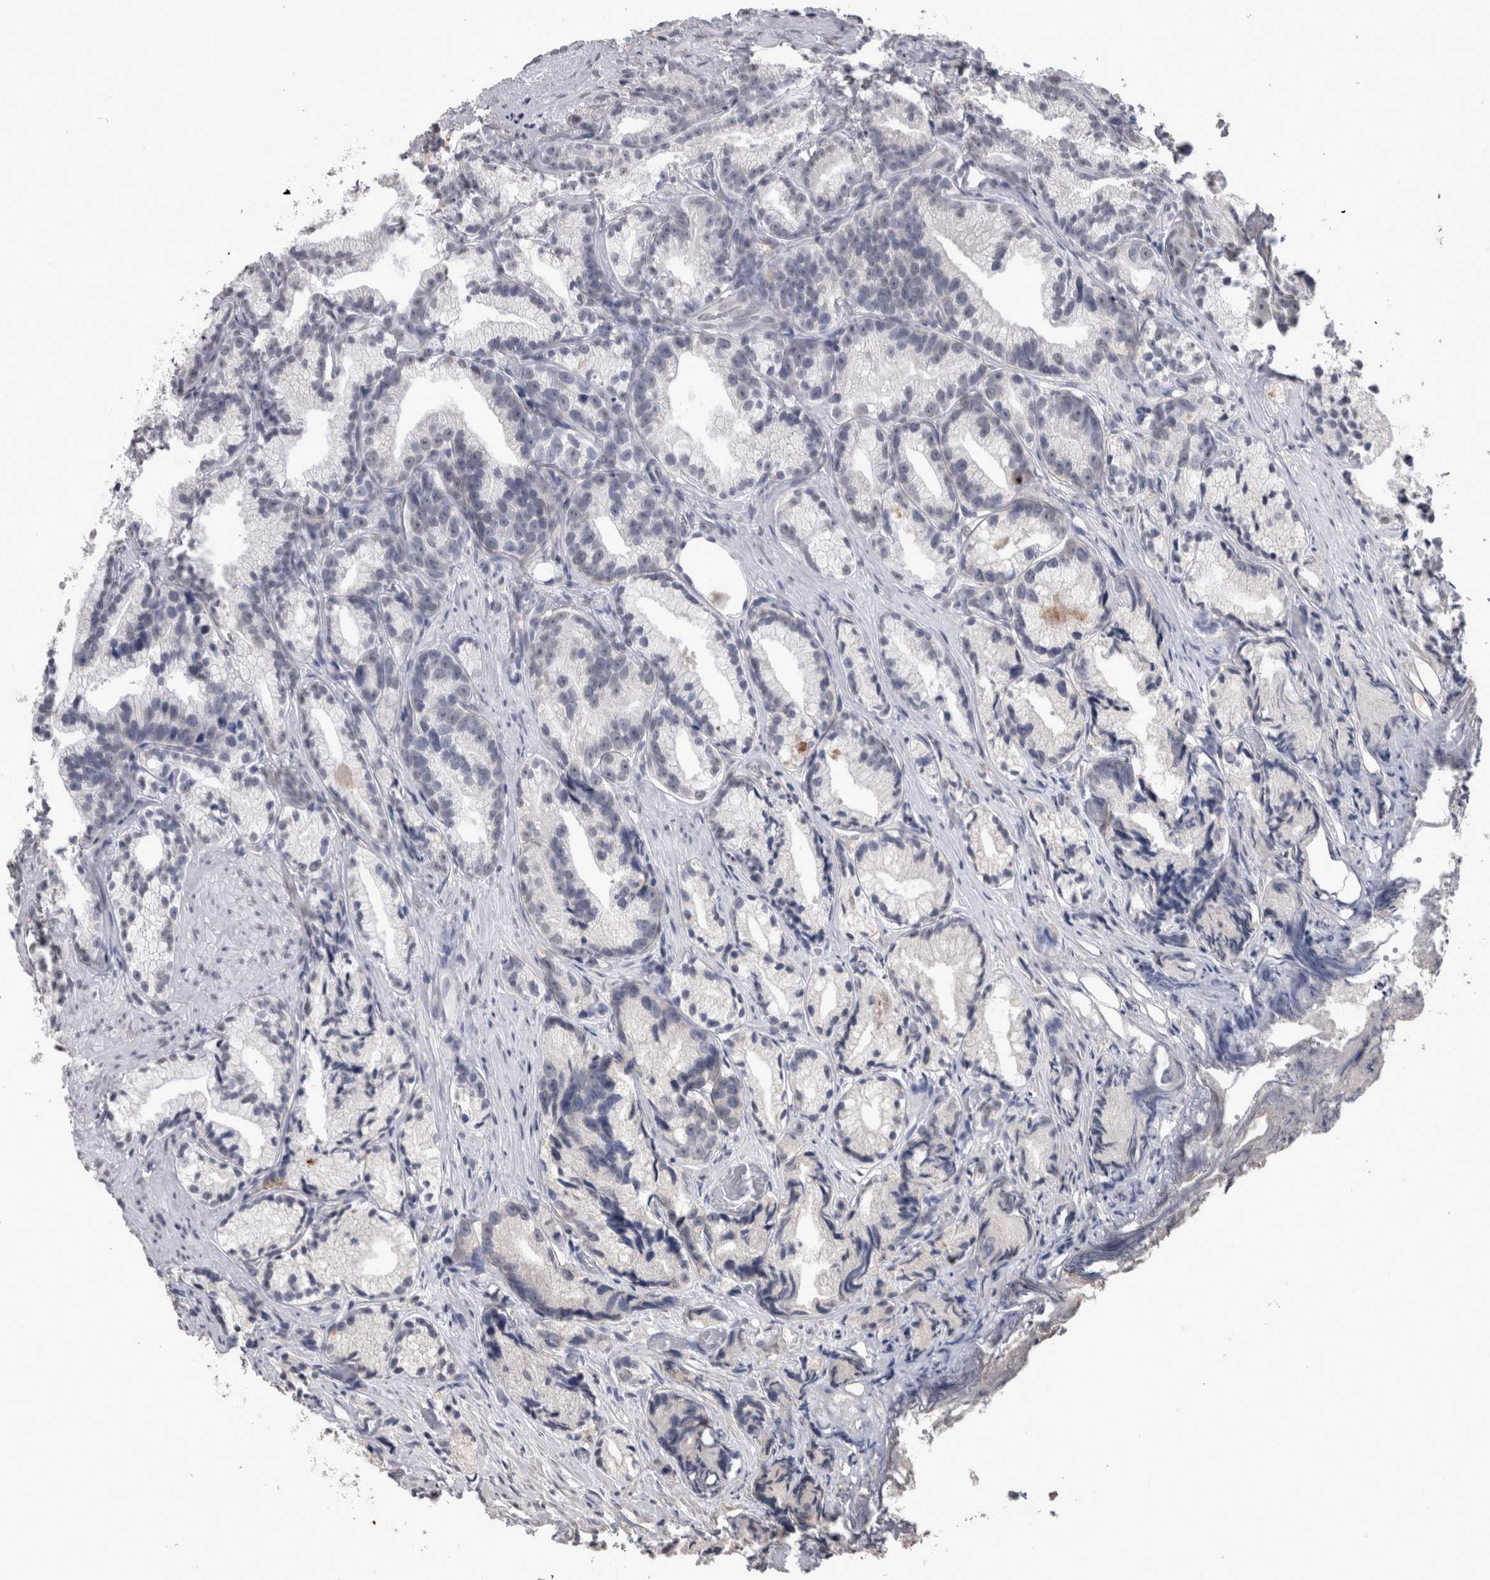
{"staining": {"intensity": "negative", "quantity": "none", "location": "none"}, "tissue": "prostate cancer", "cell_type": "Tumor cells", "image_type": "cancer", "snomed": [{"axis": "morphology", "description": "Adenocarcinoma, Low grade"}, {"axis": "topography", "description": "Prostate"}], "caption": "The immunohistochemistry (IHC) image has no significant staining in tumor cells of prostate cancer tissue.", "gene": "PAX5", "patient": {"sex": "male", "age": 89}}